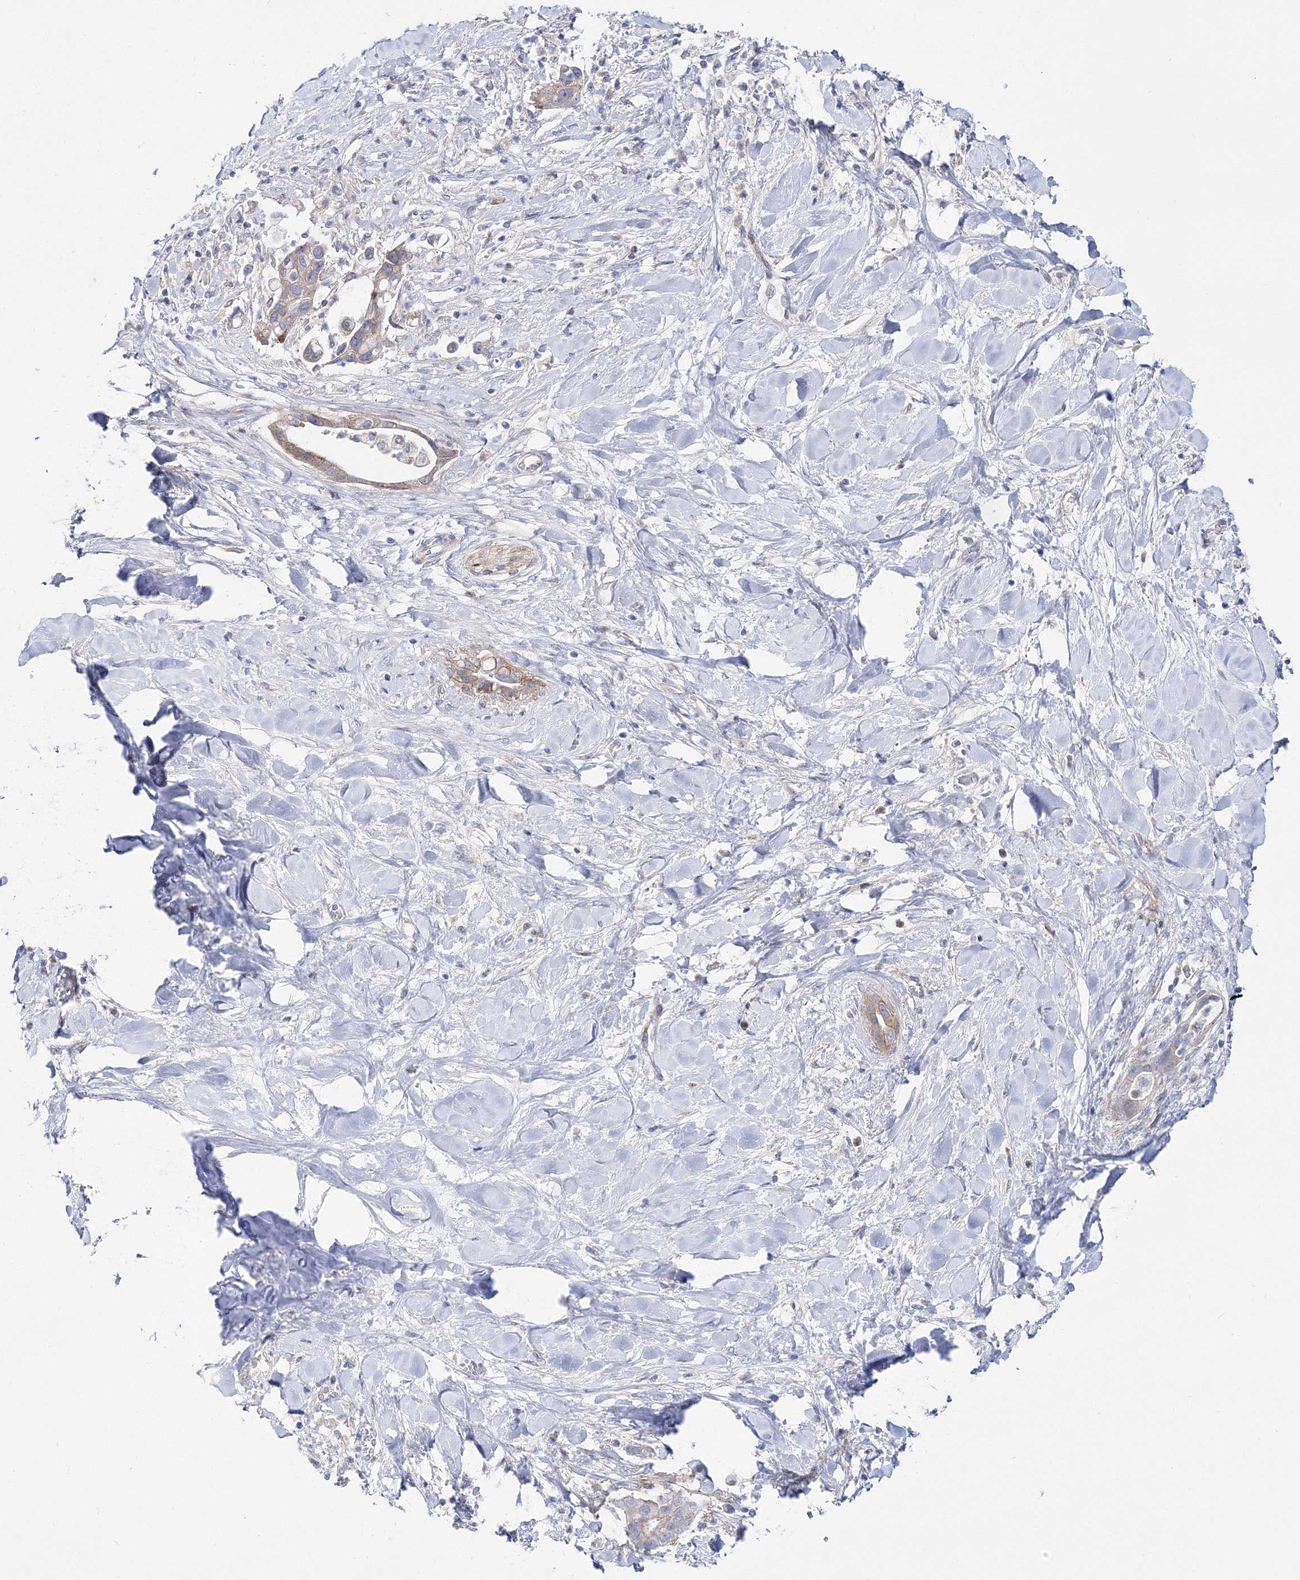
{"staining": {"intensity": "moderate", "quantity": ">75%", "location": "cytoplasmic/membranous"}, "tissue": "liver cancer", "cell_type": "Tumor cells", "image_type": "cancer", "snomed": [{"axis": "morphology", "description": "Cholangiocarcinoma"}, {"axis": "topography", "description": "Liver"}], "caption": "Protein staining by immunohistochemistry exhibits moderate cytoplasmic/membranous expression in approximately >75% of tumor cells in liver cancer (cholangiocarcinoma).", "gene": "ARHGAP32", "patient": {"sex": "female", "age": 54}}